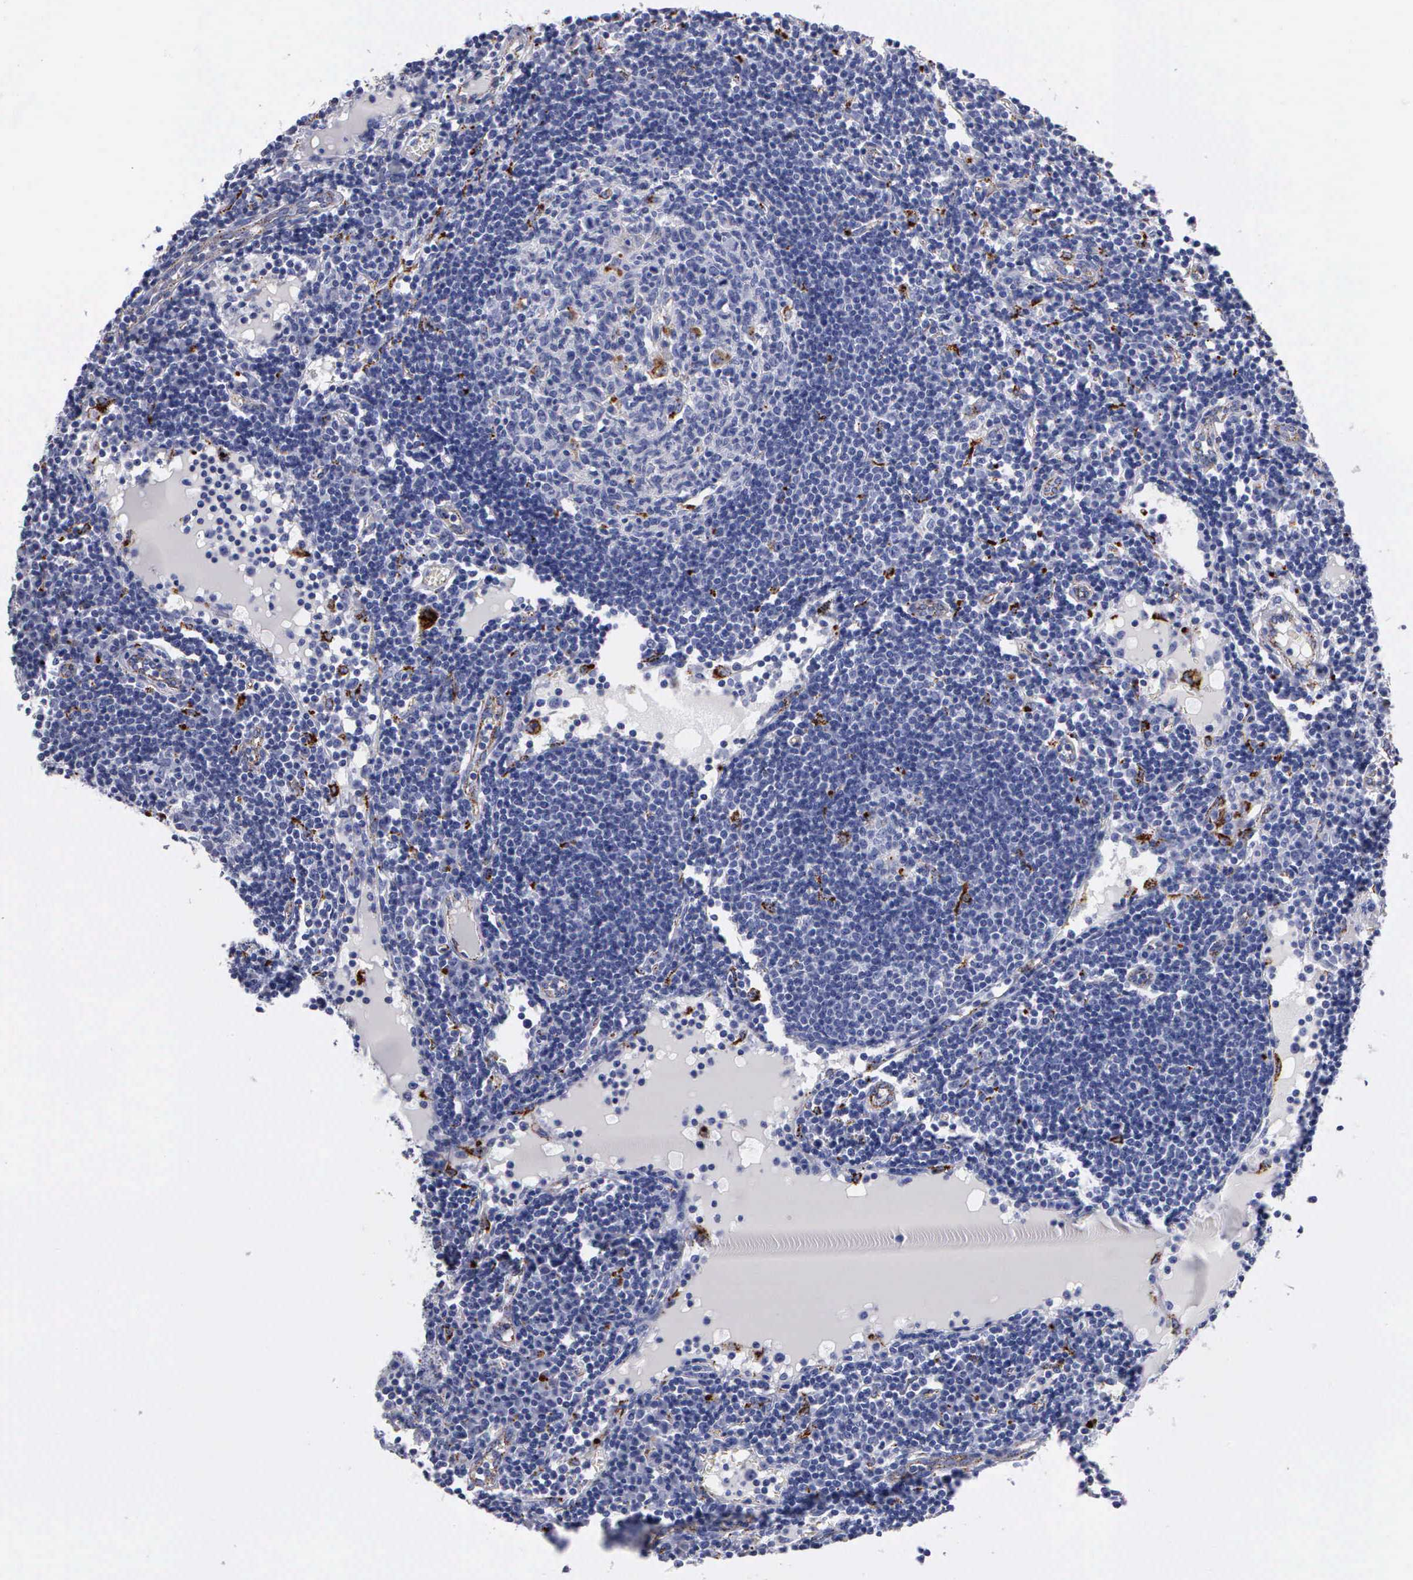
{"staining": {"intensity": "negative", "quantity": "none", "location": "none"}, "tissue": "lymph node", "cell_type": "Germinal center cells", "image_type": "normal", "snomed": [{"axis": "morphology", "description": "Normal tissue, NOS"}, {"axis": "topography", "description": "Lymph node"}], "caption": "Histopathology image shows no protein staining in germinal center cells of benign lymph node. (DAB (3,3'-diaminobenzidine) immunohistochemistry with hematoxylin counter stain).", "gene": "CTSL", "patient": {"sex": "female", "age": 55}}